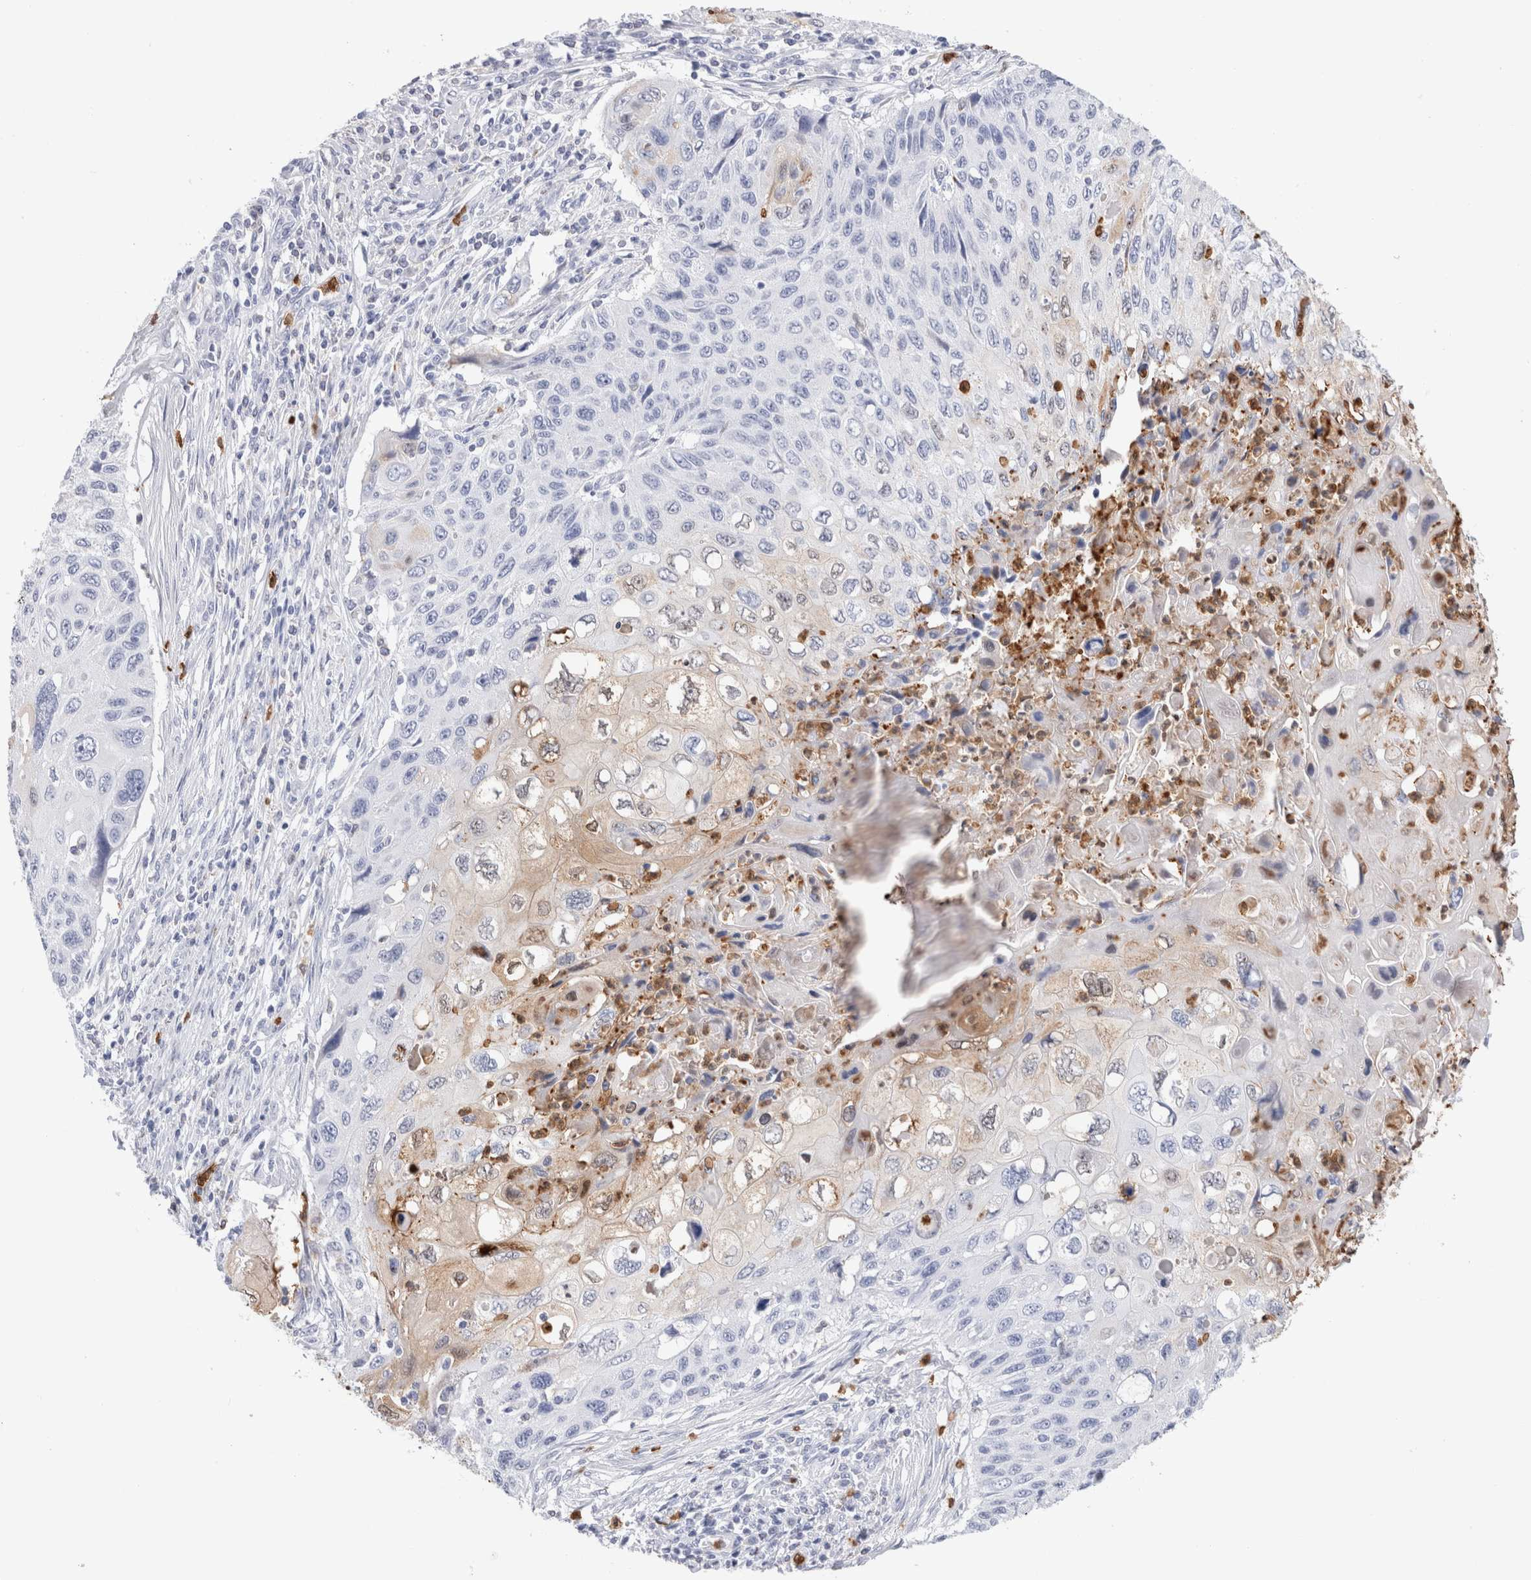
{"staining": {"intensity": "weak", "quantity": "<25%", "location": "cytoplasmic/membranous"}, "tissue": "cervical cancer", "cell_type": "Tumor cells", "image_type": "cancer", "snomed": [{"axis": "morphology", "description": "Squamous cell carcinoma, NOS"}, {"axis": "topography", "description": "Cervix"}], "caption": "Human cervical cancer stained for a protein using immunohistochemistry displays no positivity in tumor cells.", "gene": "SLC10A5", "patient": {"sex": "female", "age": 70}}